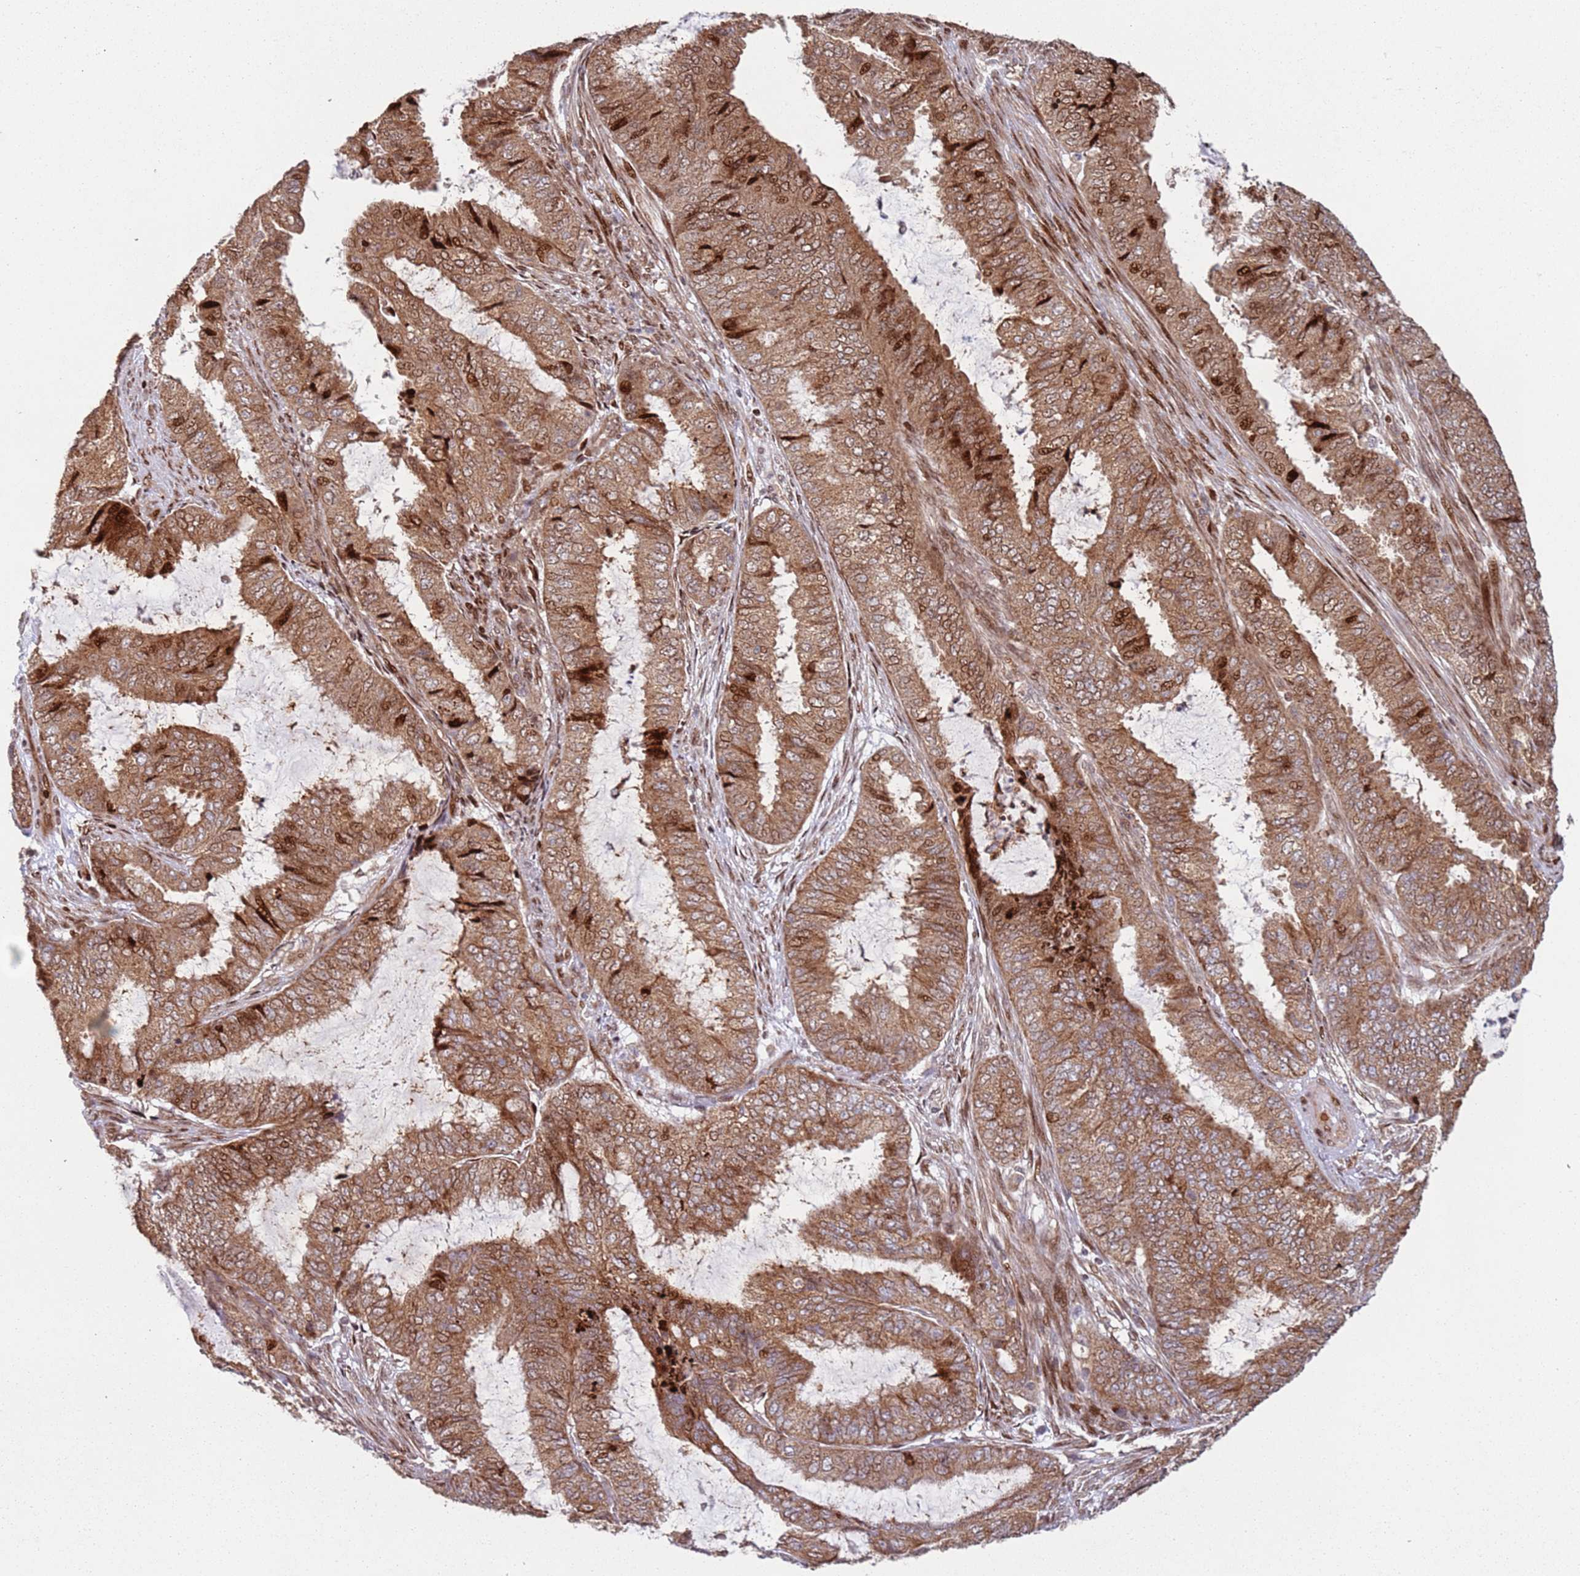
{"staining": {"intensity": "strong", "quantity": ">75%", "location": "cytoplasmic/membranous,nuclear"}, "tissue": "endometrial cancer", "cell_type": "Tumor cells", "image_type": "cancer", "snomed": [{"axis": "morphology", "description": "Adenocarcinoma, NOS"}, {"axis": "topography", "description": "Endometrium"}], "caption": "Protein analysis of endometrial cancer (adenocarcinoma) tissue reveals strong cytoplasmic/membranous and nuclear staining in approximately >75% of tumor cells.", "gene": "HNRNPLL", "patient": {"sex": "female", "age": 51}}